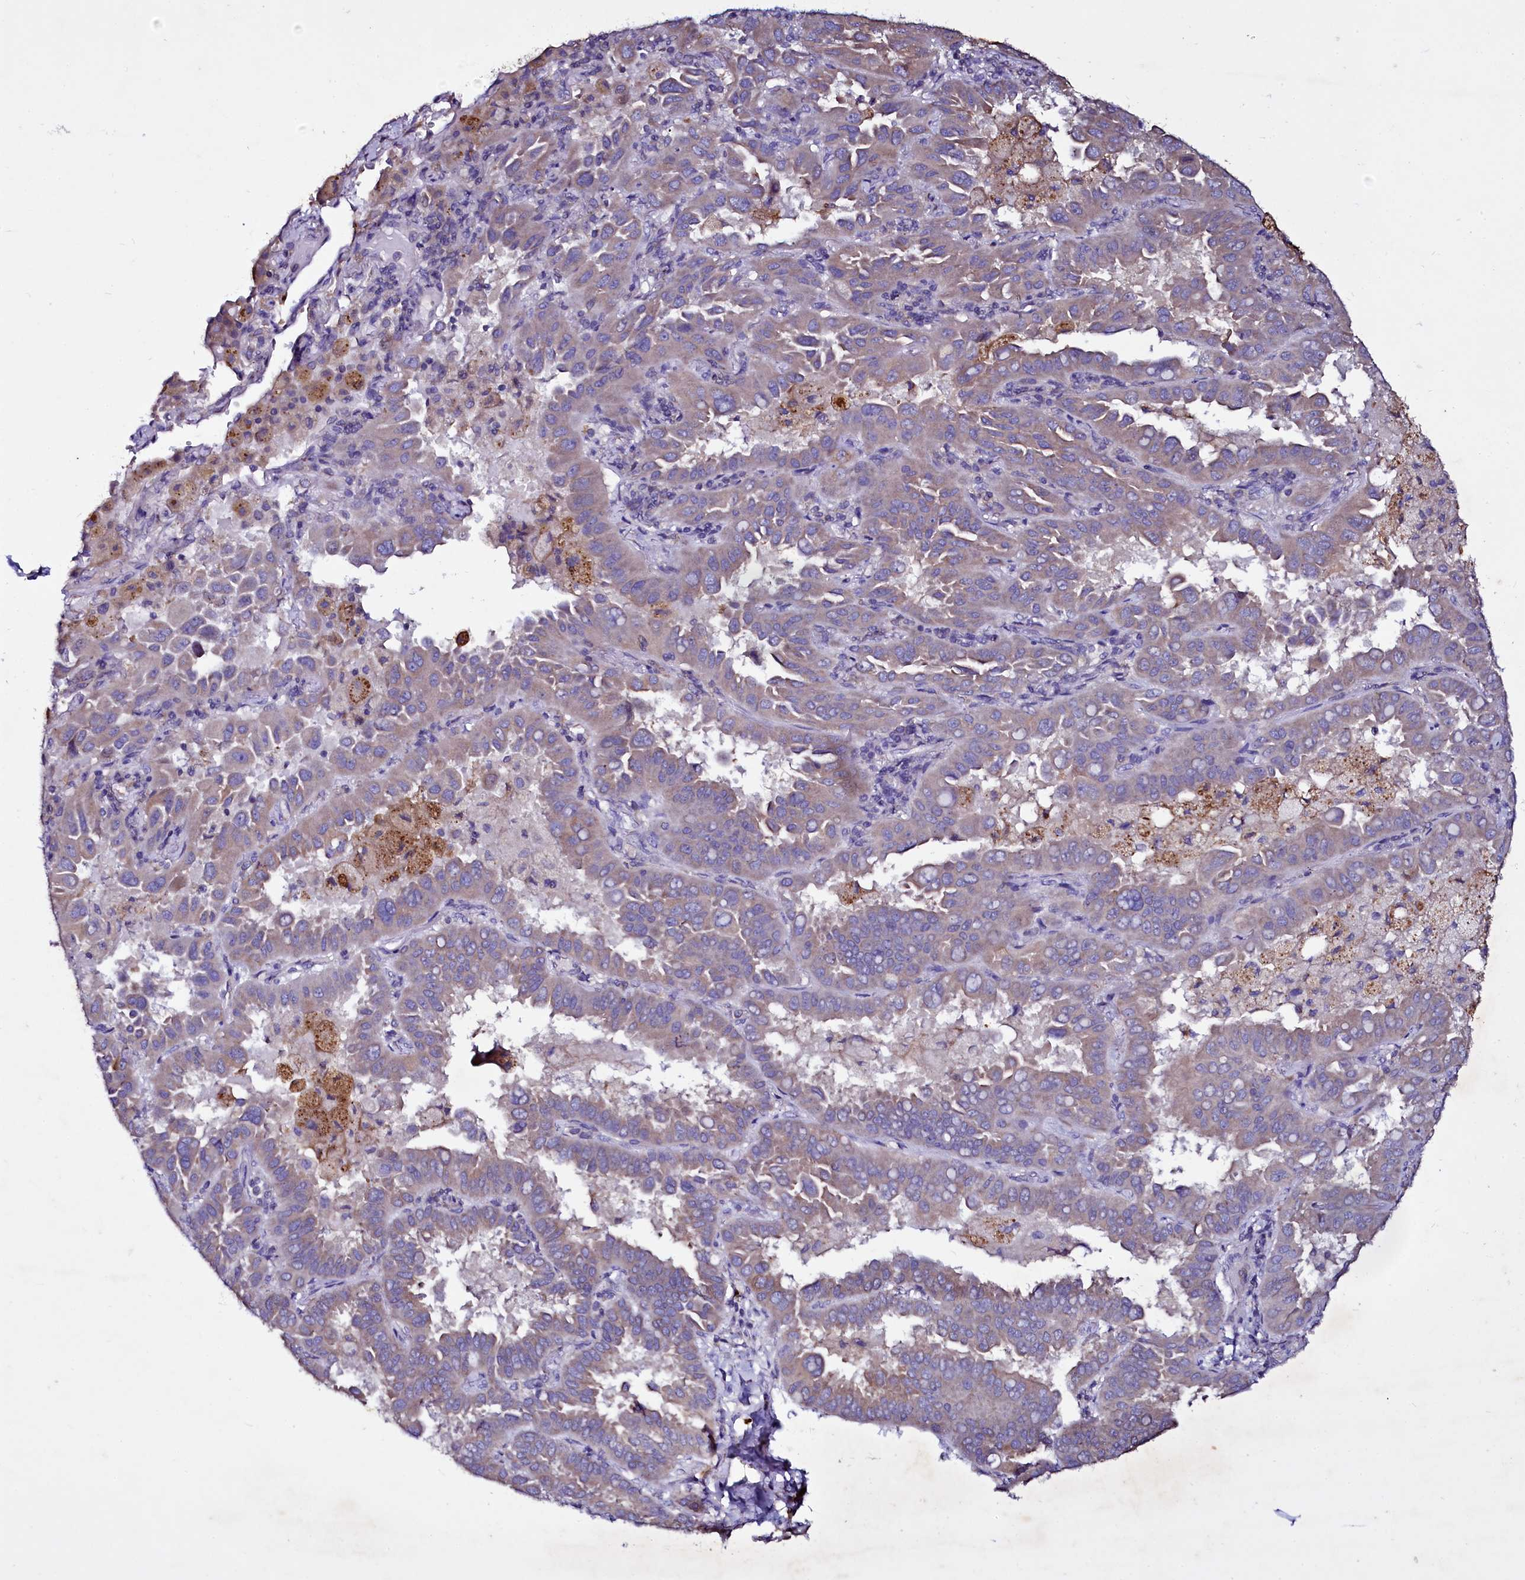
{"staining": {"intensity": "weak", "quantity": "25%-75%", "location": "cytoplasmic/membranous"}, "tissue": "lung cancer", "cell_type": "Tumor cells", "image_type": "cancer", "snomed": [{"axis": "morphology", "description": "Adenocarcinoma, NOS"}, {"axis": "topography", "description": "Lung"}], "caption": "IHC micrograph of neoplastic tissue: lung adenocarcinoma stained using IHC exhibits low levels of weak protein expression localized specifically in the cytoplasmic/membranous of tumor cells, appearing as a cytoplasmic/membranous brown color.", "gene": "SELENOT", "patient": {"sex": "male", "age": 64}}